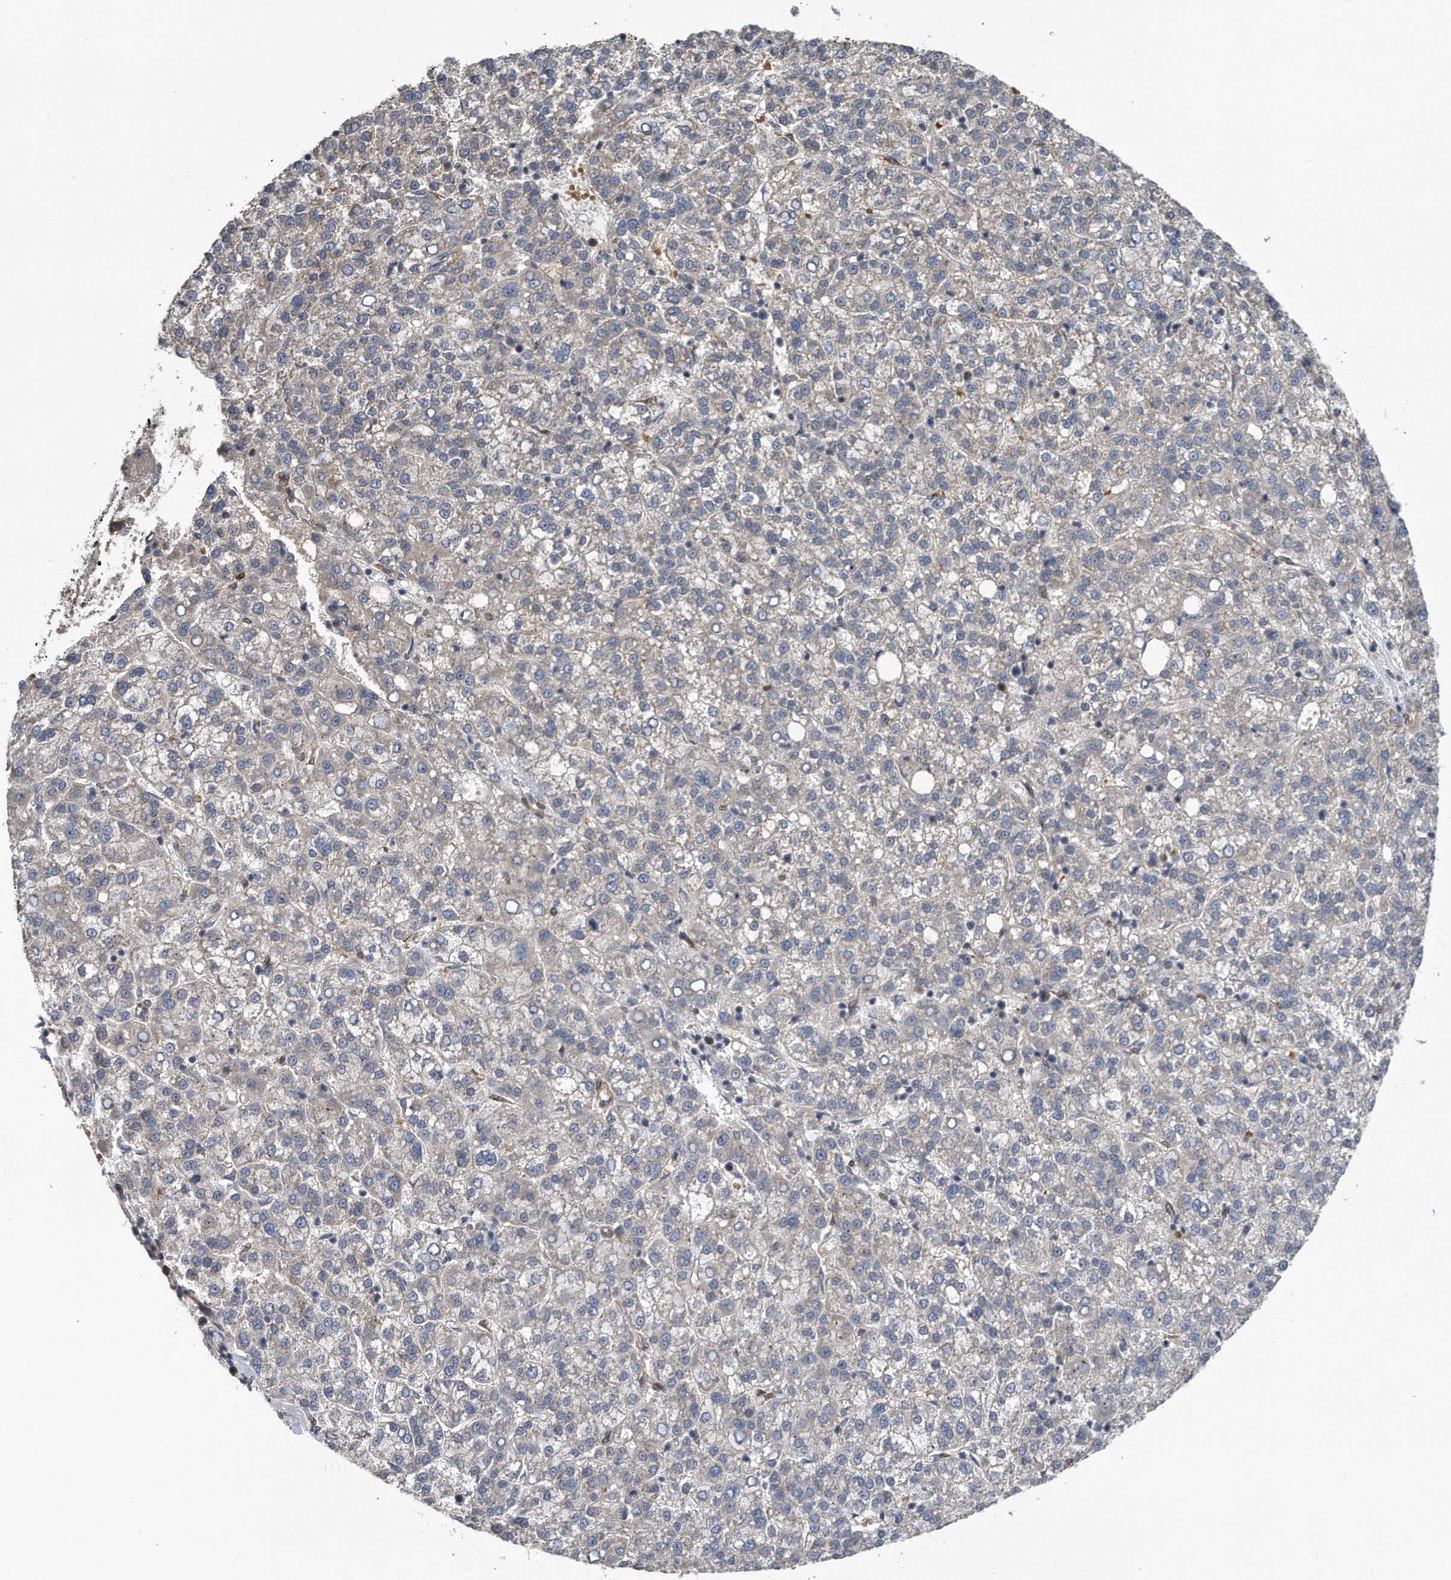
{"staining": {"intensity": "negative", "quantity": "none", "location": "none"}, "tissue": "liver cancer", "cell_type": "Tumor cells", "image_type": "cancer", "snomed": [{"axis": "morphology", "description": "Carcinoma, Hepatocellular, NOS"}, {"axis": "topography", "description": "Liver"}], "caption": "This is a image of immunohistochemistry staining of liver cancer, which shows no positivity in tumor cells.", "gene": "ZNF79", "patient": {"sex": "female", "age": 58}}